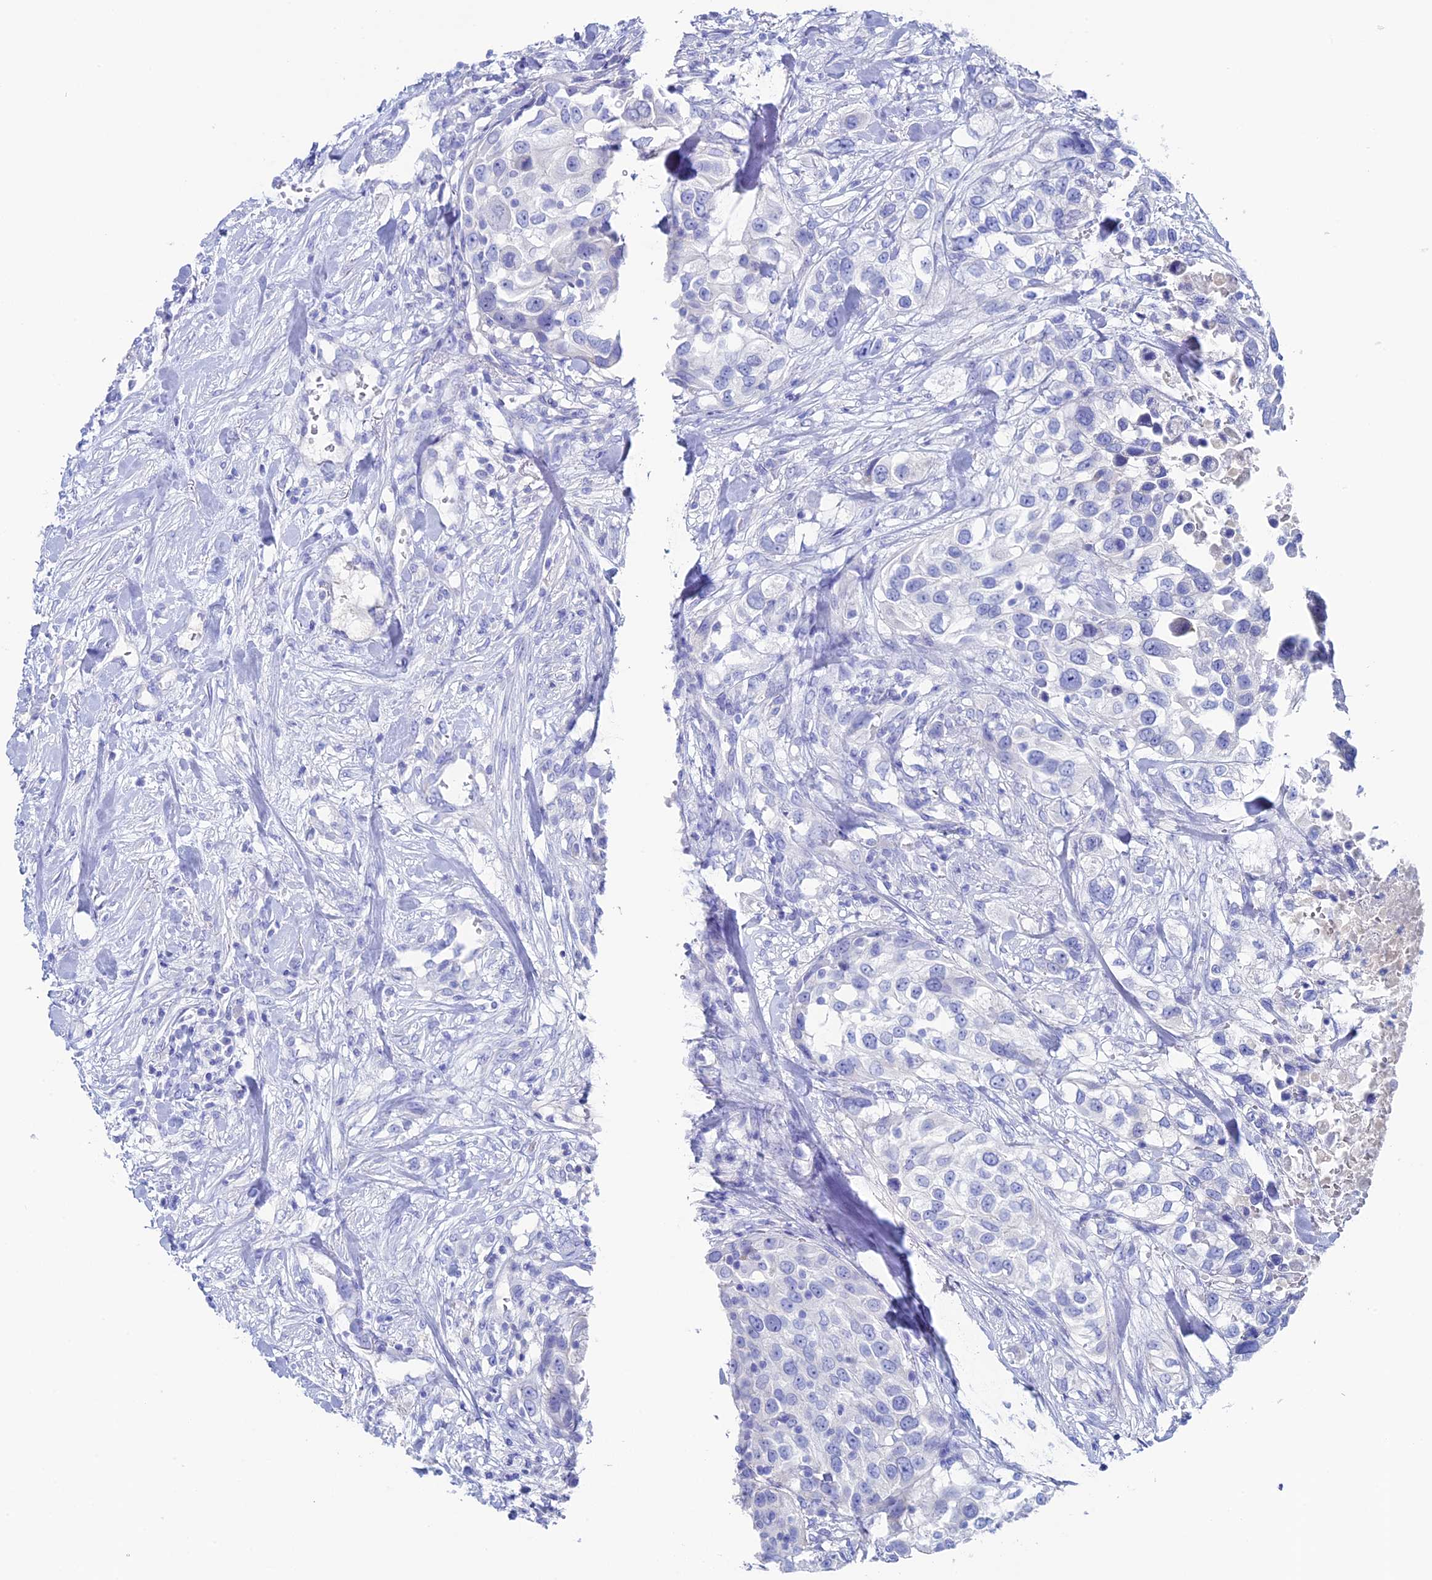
{"staining": {"intensity": "negative", "quantity": "none", "location": "none"}, "tissue": "urothelial cancer", "cell_type": "Tumor cells", "image_type": "cancer", "snomed": [{"axis": "morphology", "description": "Urothelial carcinoma, High grade"}, {"axis": "topography", "description": "Urinary bladder"}], "caption": "There is no significant expression in tumor cells of urothelial cancer.", "gene": "UNC119", "patient": {"sex": "female", "age": 80}}